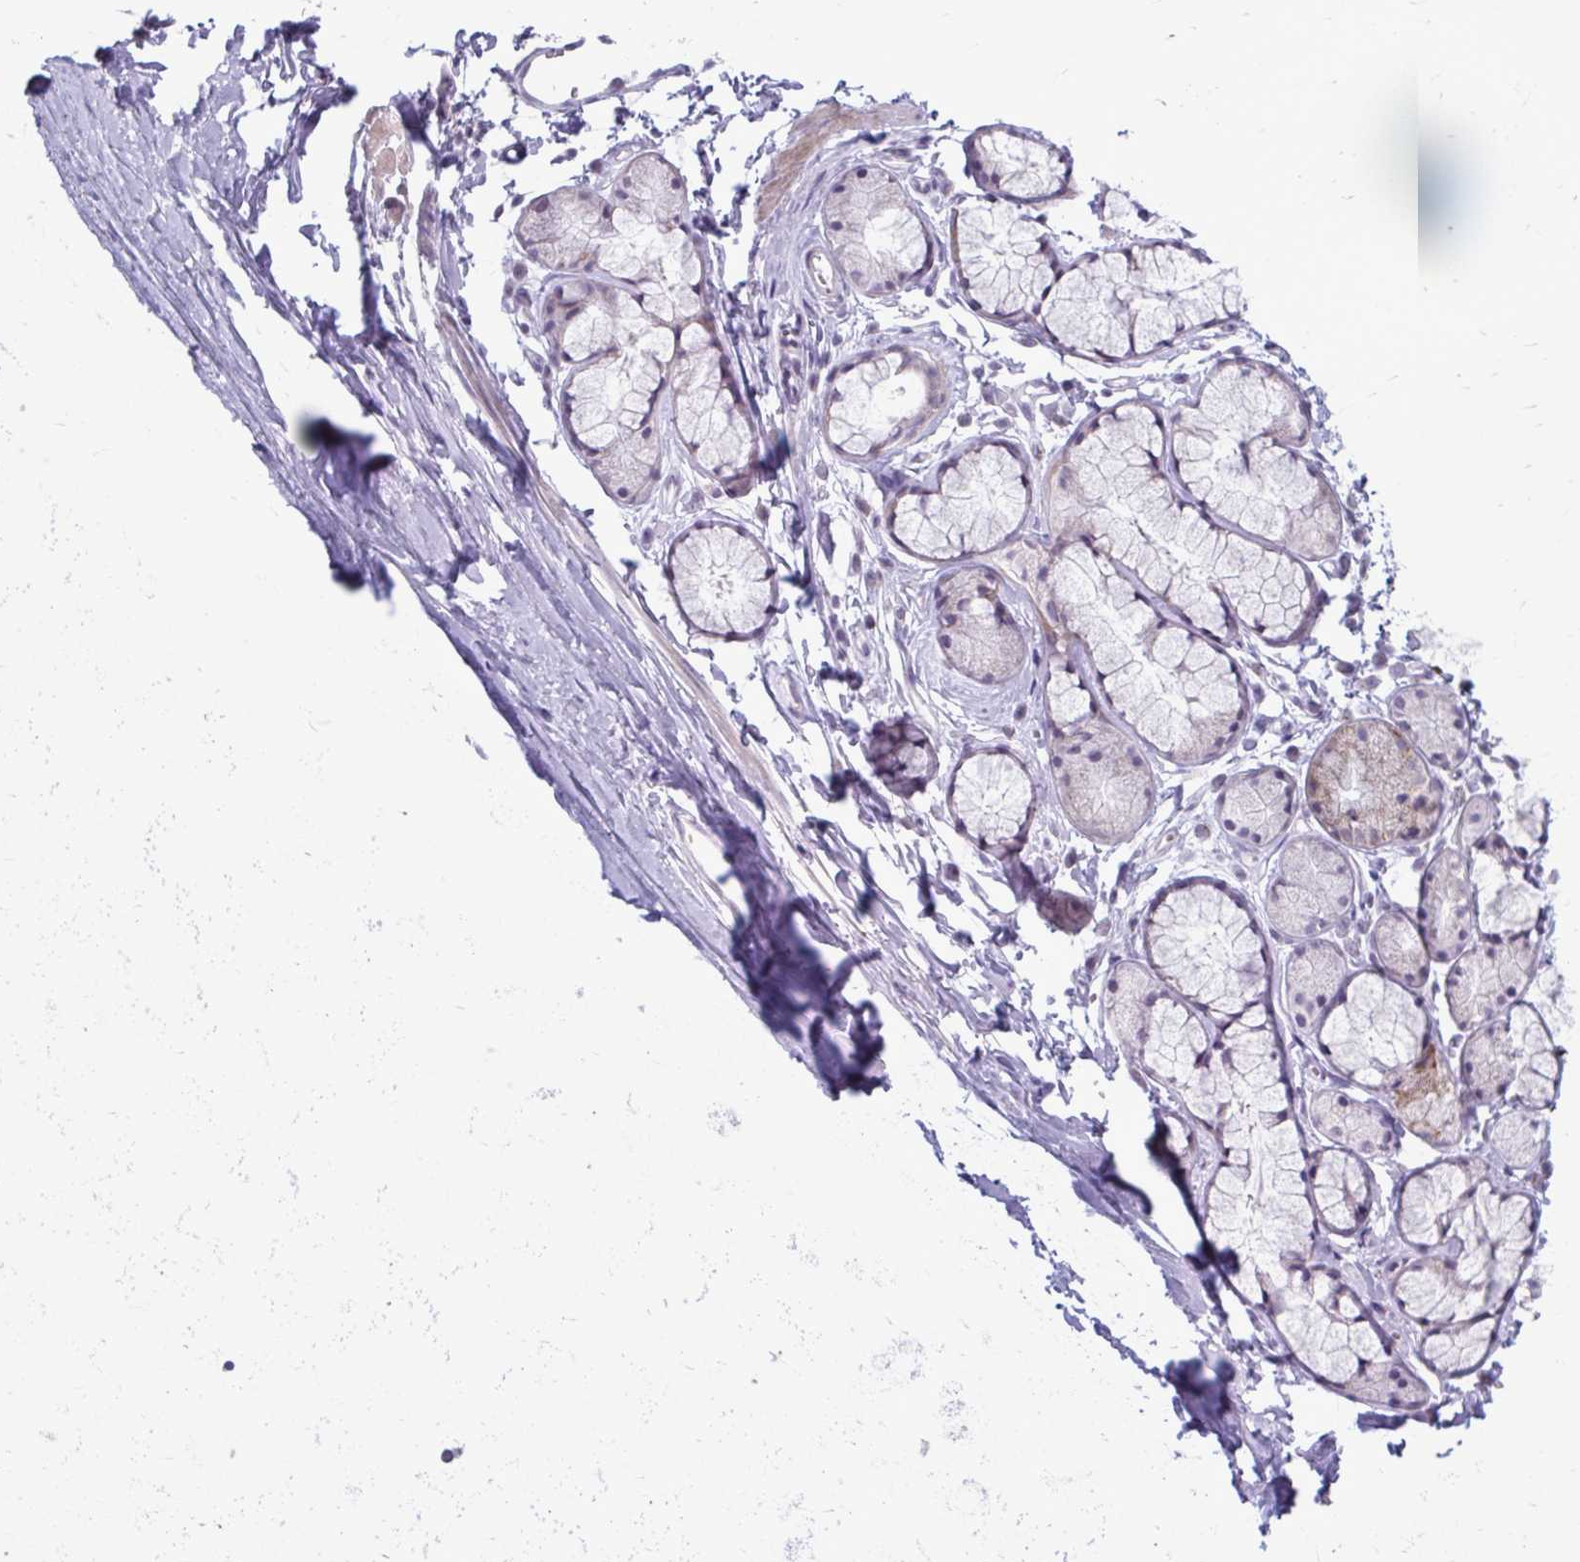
{"staining": {"intensity": "negative", "quantity": "none", "location": "none"}, "tissue": "adipose tissue", "cell_type": "Adipocytes", "image_type": "normal", "snomed": [{"axis": "morphology", "description": "Normal tissue, NOS"}, {"axis": "morphology", "description": "Degeneration, NOS"}, {"axis": "topography", "description": "Cartilage tissue"}, {"axis": "topography", "description": "Lung"}], "caption": "This is an IHC image of benign adipose tissue. There is no positivity in adipocytes.", "gene": "MSMO1", "patient": {"sex": "female", "age": 61}}